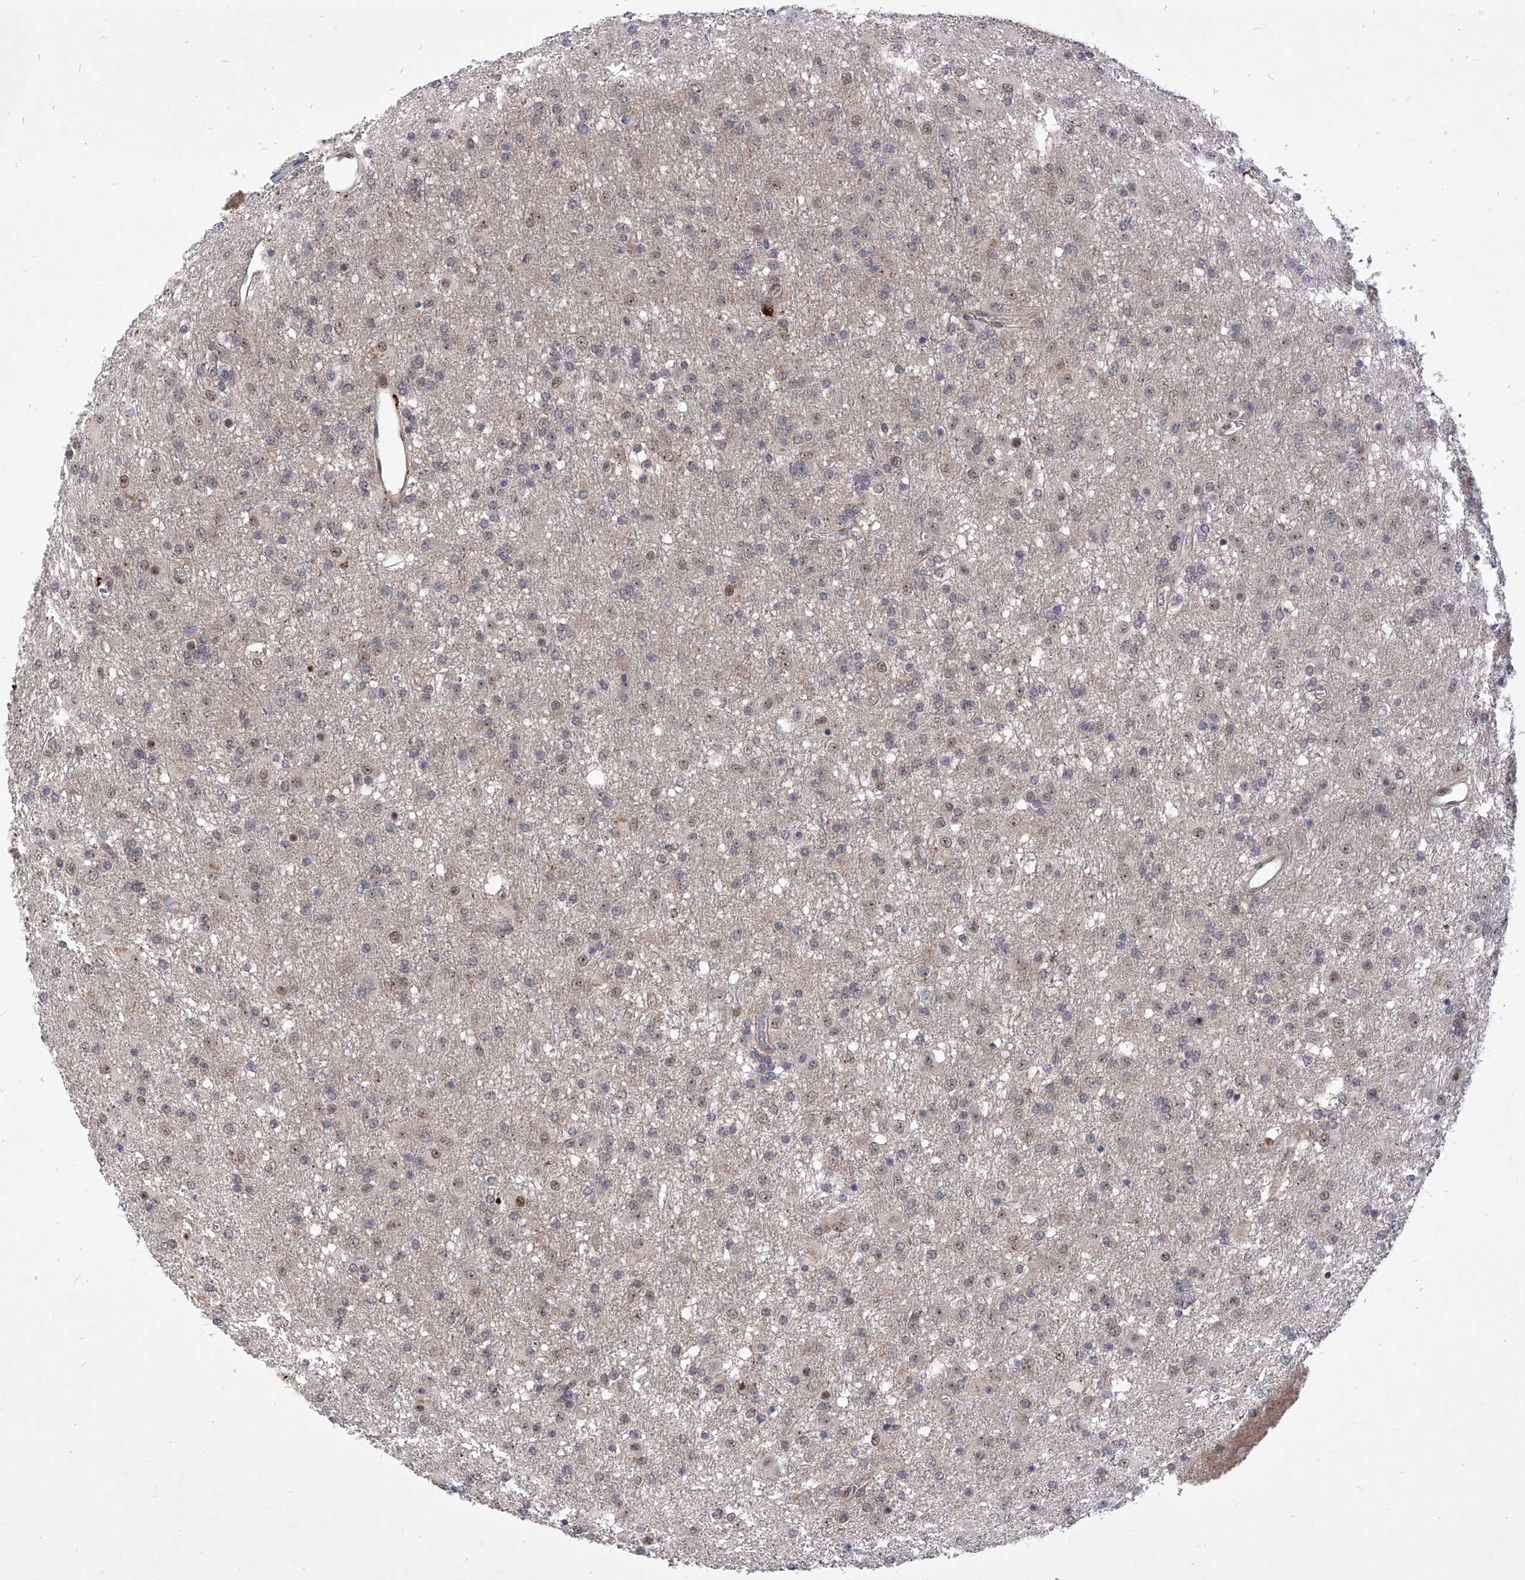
{"staining": {"intensity": "moderate", "quantity": "<25%", "location": "nuclear"}, "tissue": "glioma", "cell_type": "Tumor cells", "image_type": "cancer", "snomed": [{"axis": "morphology", "description": "Glioma, malignant, Low grade"}, {"axis": "topography", "description": "Brain"}], "caption": "This is an image of immunohistochemistry (IHC) staining of malignant glioma (low-grade), which shows moderate expression in the nuclear of tumor cells.", "gene": "LGR4", "patient": {"sex": "male", "age": 65}}